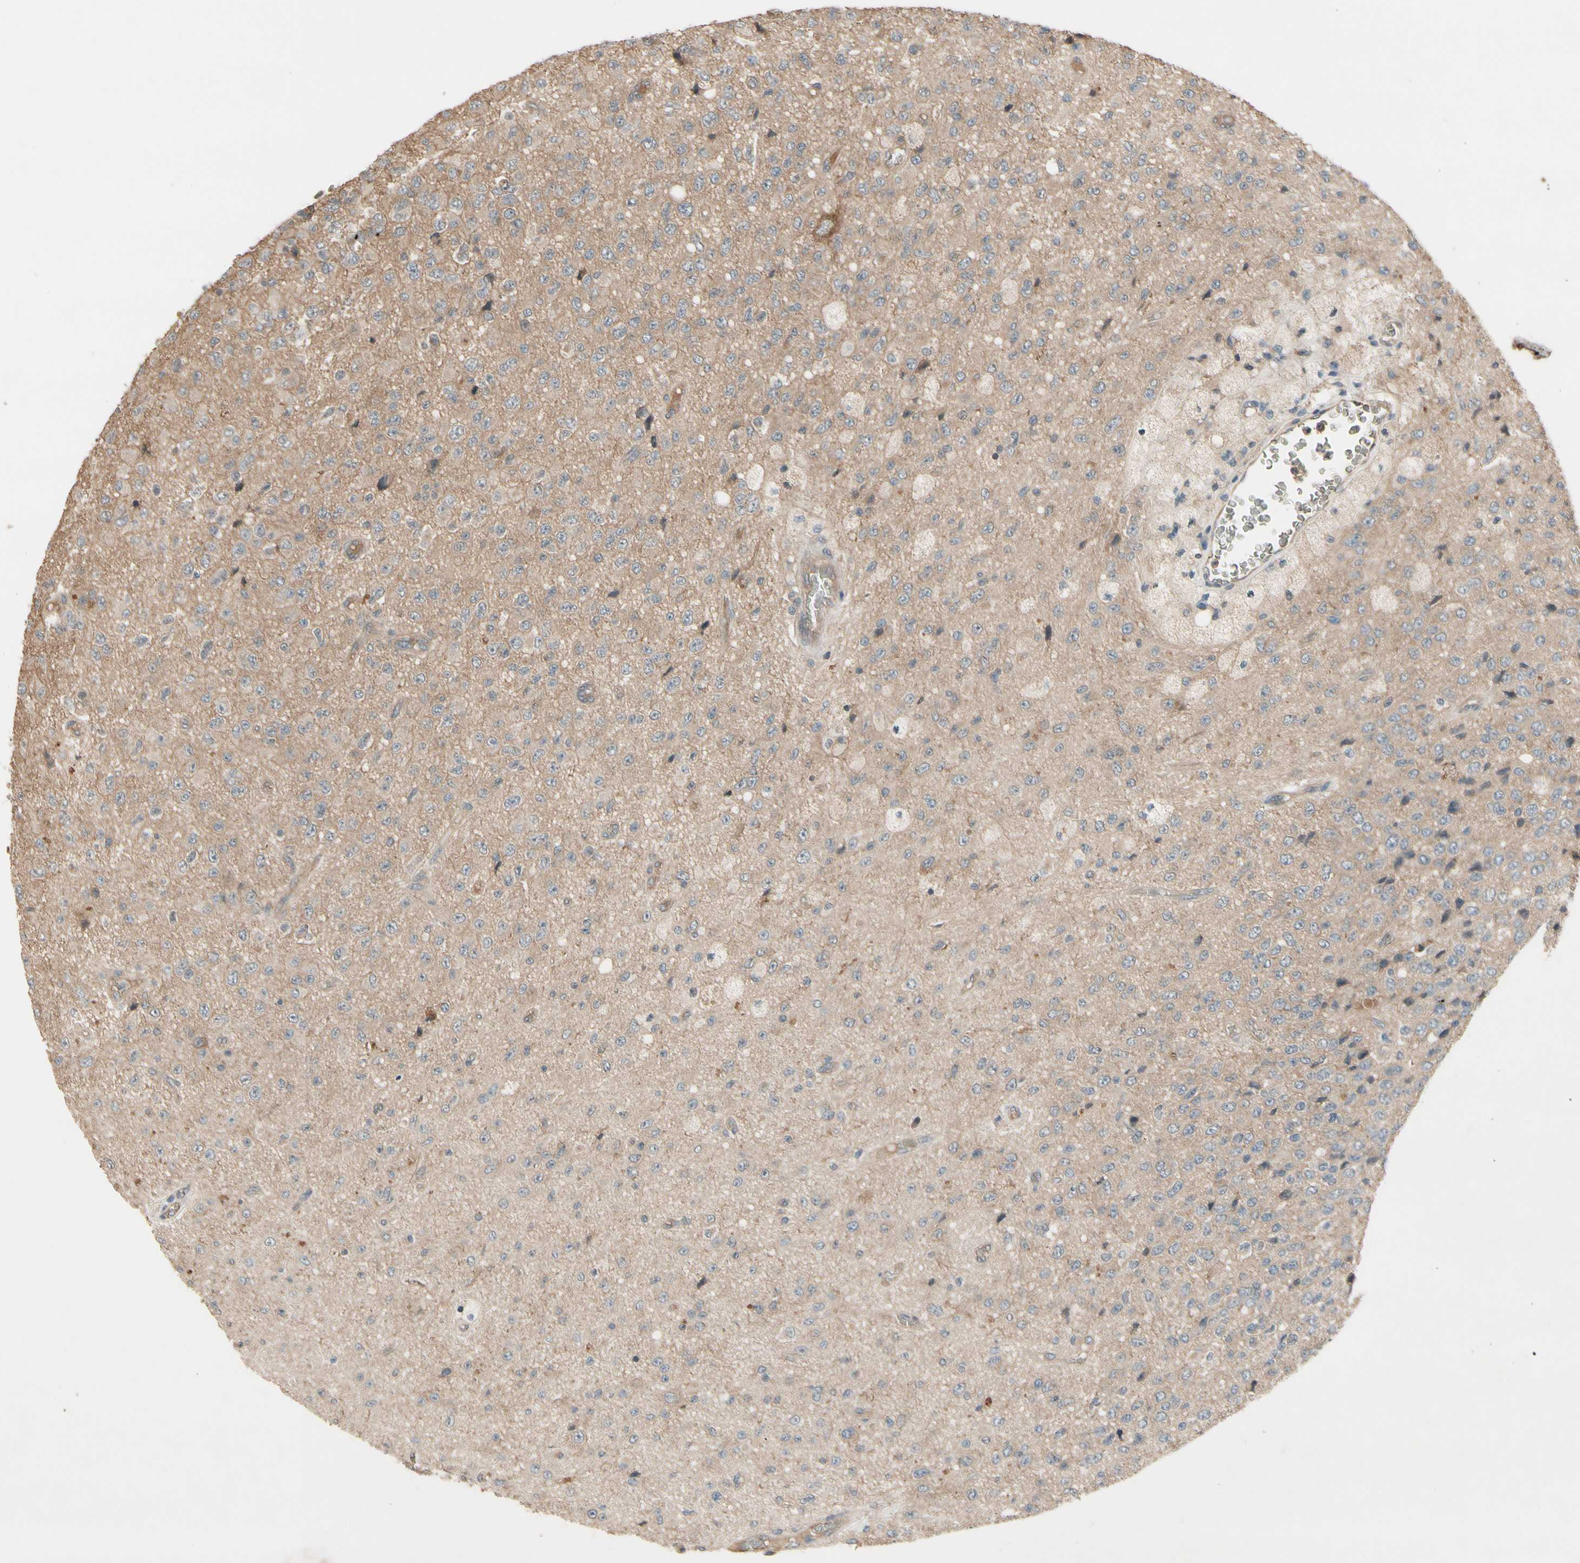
{"staining": {"intensity": "weak", "quantity": ">75%", "location": "cytoplasmic/membranous"}, "tissue": "glioma", "cell_type": "Tumor cells", "image_type": "cancer", "snomed": [{"axis": "morphology", "description": "Glioma, malignant, High grade"}, {"axis": "topography", "description": "pancreas cauda"}], "caption": "Brown immunohistochemical staining in malignant glioma (high-grade) exhibits weak cytoplasmic/membranous positivity in about >75% of tumor cells.", "gene": "NSF", "patient": {"sex": "male", "age": 60}}